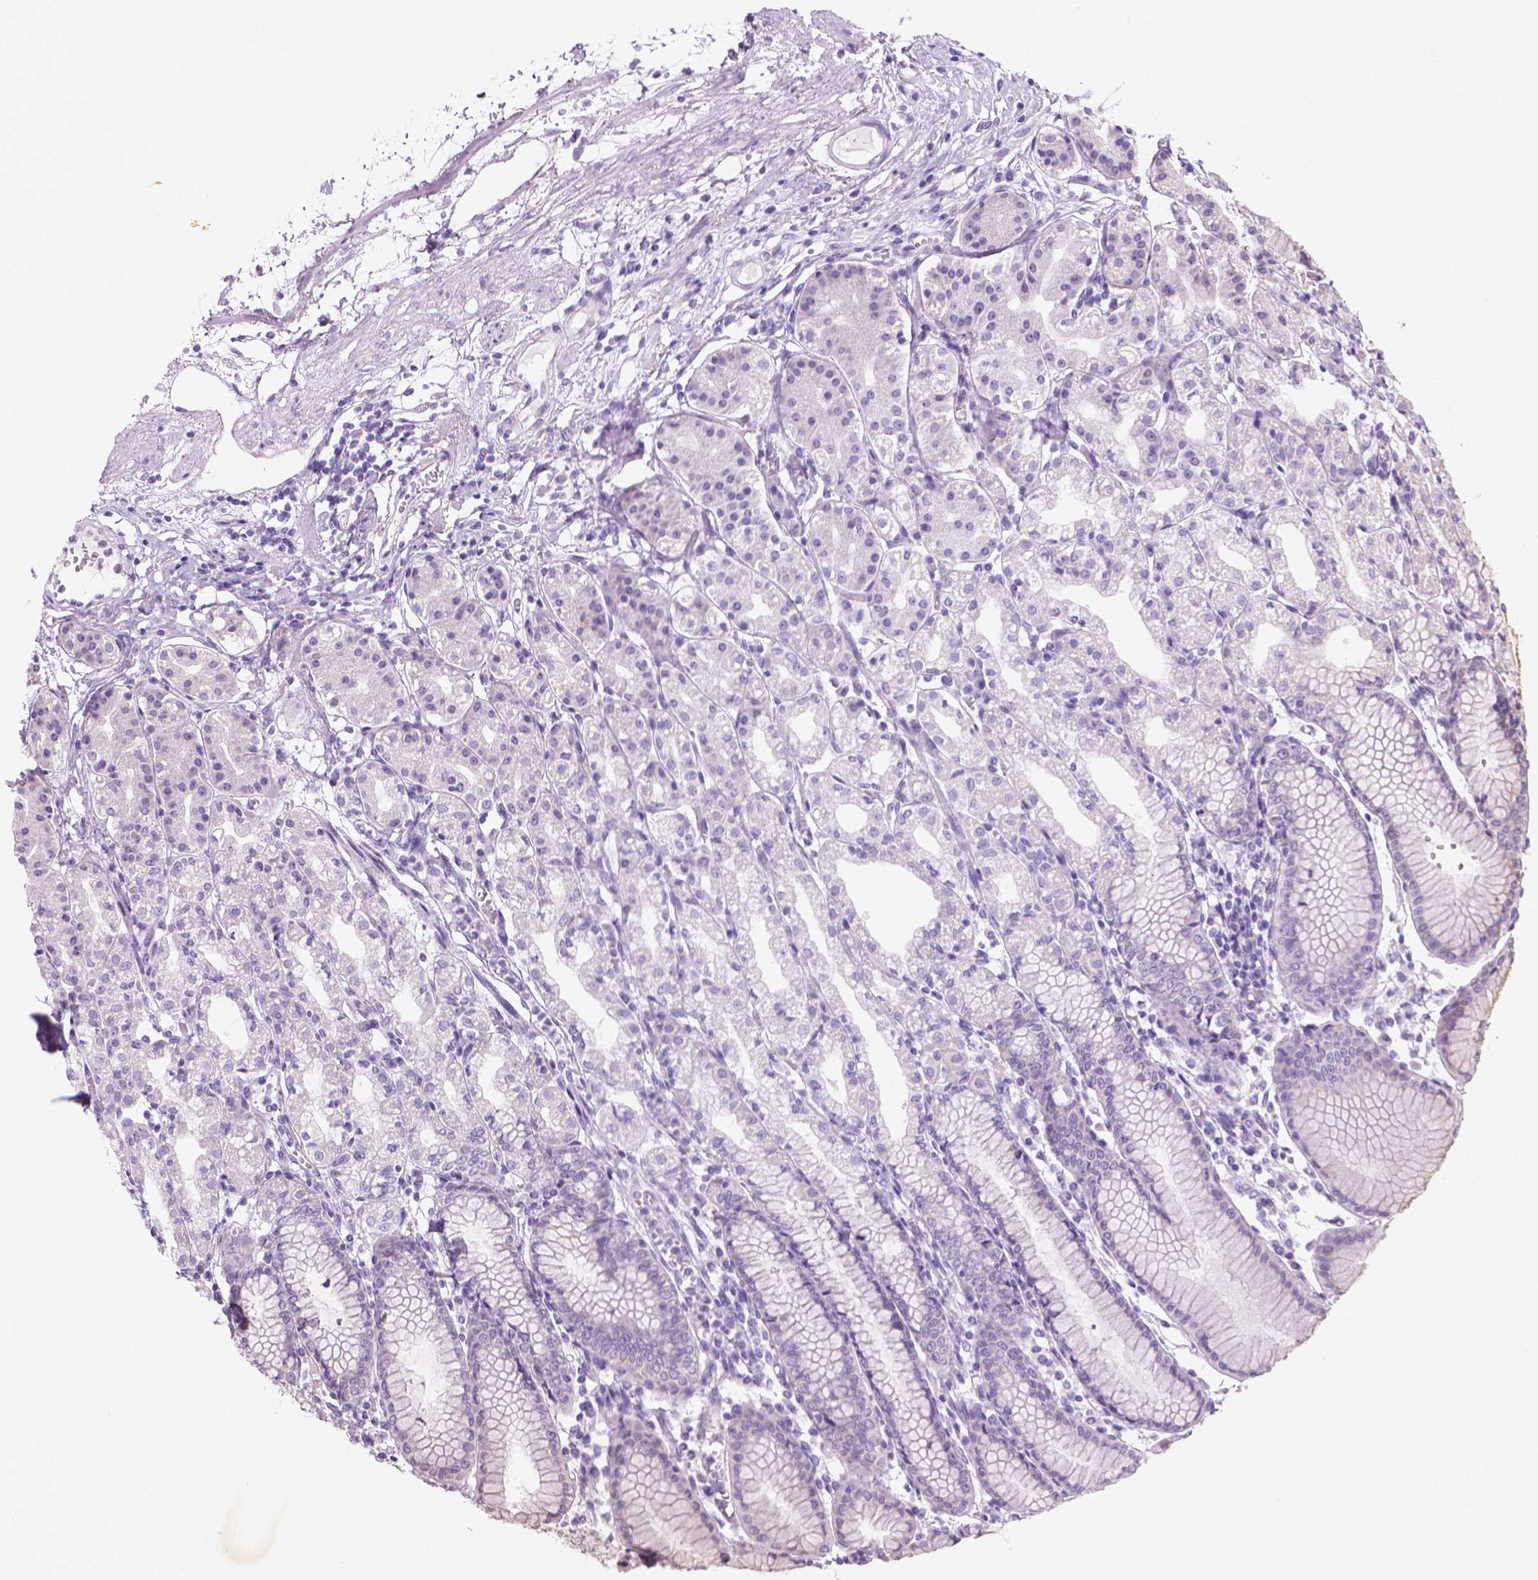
{"staining": {"intensity": "negative", "quantity": "none", "location": "none"}, "tissue": "stomach", "cell_type": "Glandular cells", "image_type": "normal", "snomed": [{"axis": "morphology", "description": "Normal tissue, NOS"}, {"axis": "topography", "description": "Skeletal muscle"}, {"axis": "topography", "description": "Stomach"}], "caption": "This is an immunohistochemistry photomicrograph of benign stomach. There is no positivity in glandular cells.", "gene": "ENSG00000187186", "patient": {"sex": "female", "age": 57}}